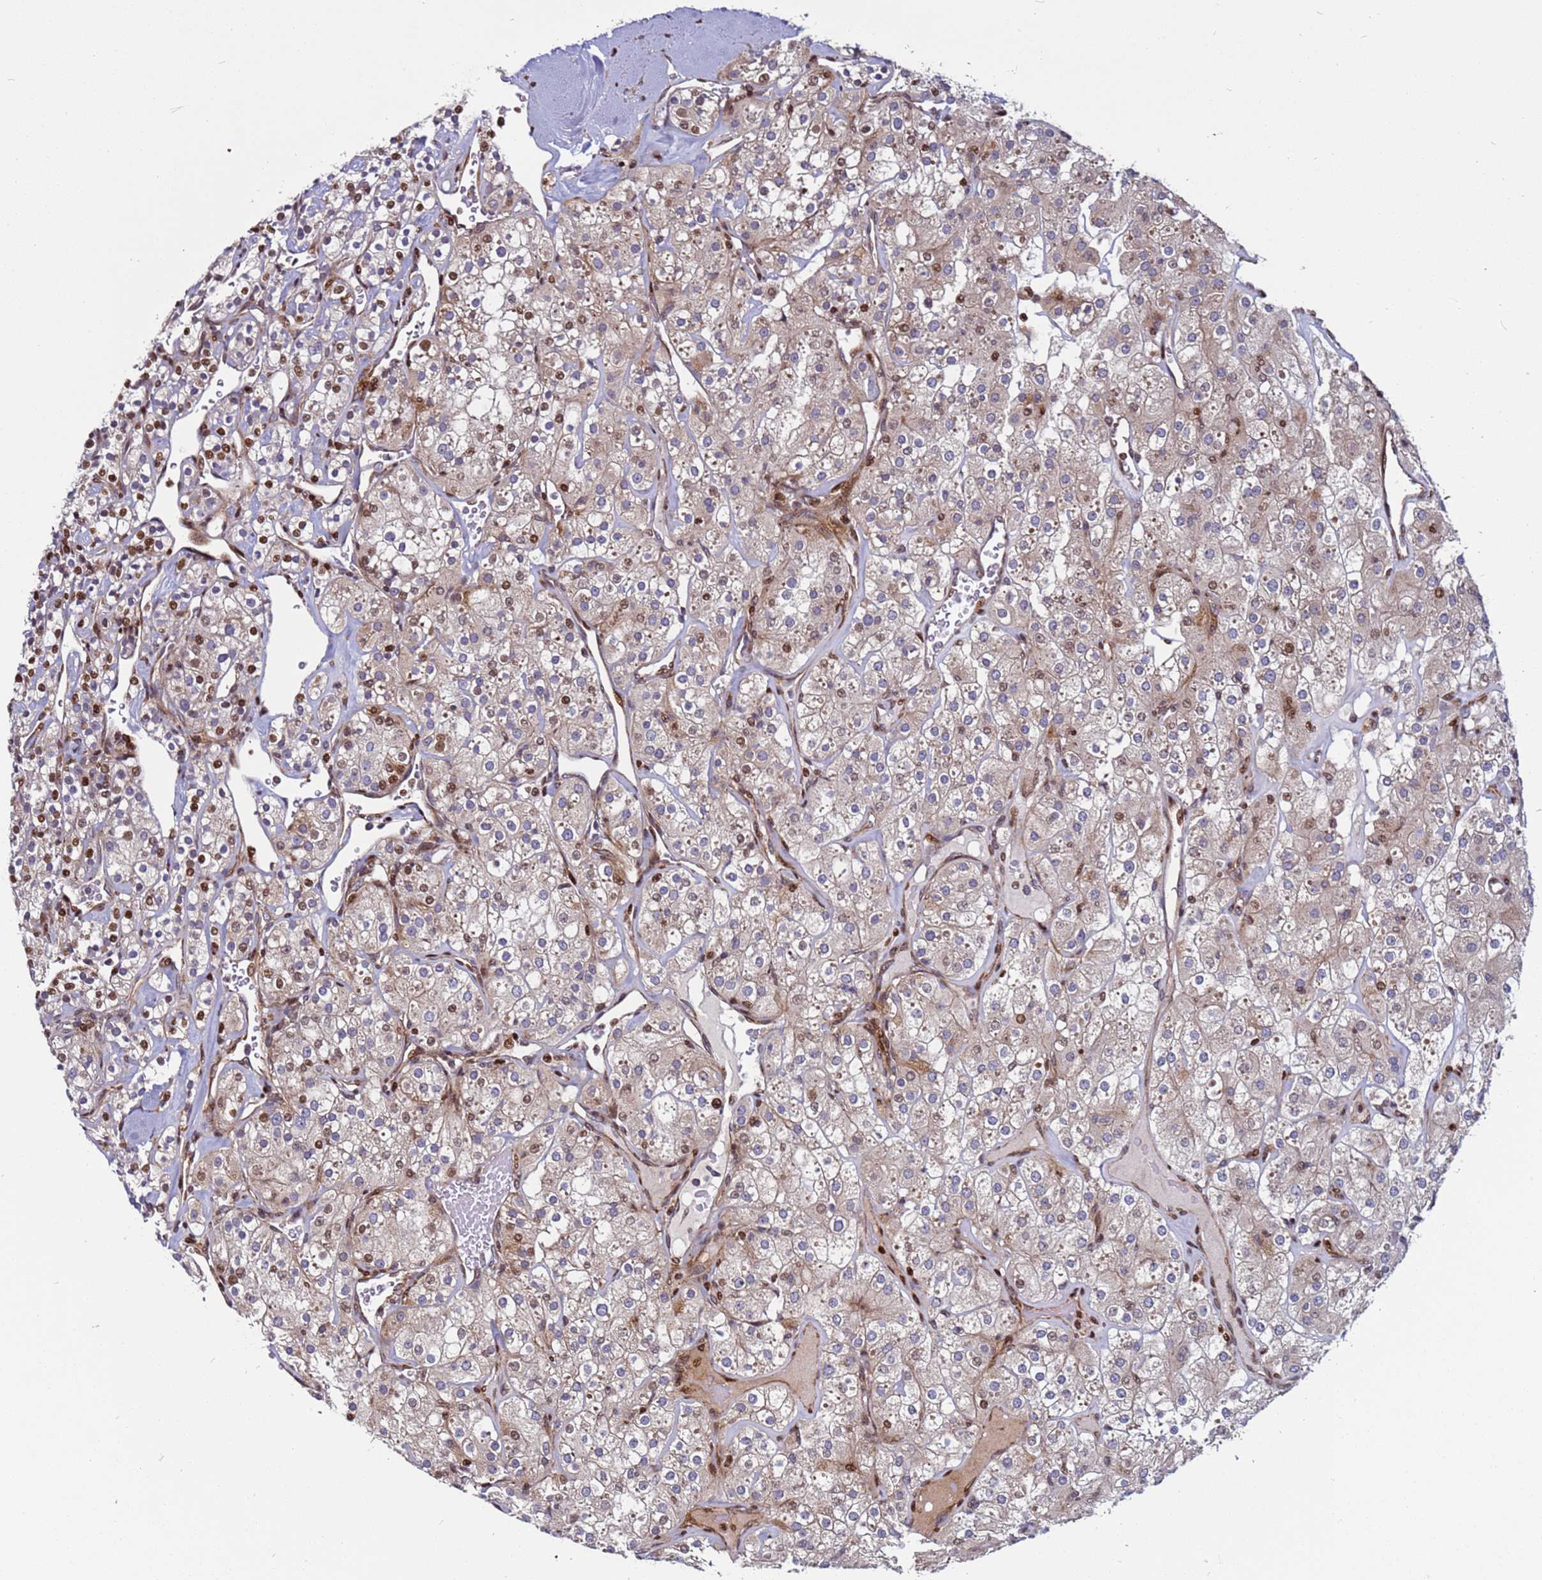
{"staining": {"intensity": "moderate", "quantity": "<25%", "location": "nuclear"}, "tissue": "renal cancer", "cell_type": "Tumor cells", "image_type": "cancer", "snomed": [{"axis": "morphology", "description": "Adenocarcinoma, NOS"}, {"axis": "topography", "description": "Kidney"}], "caption": "Renal adenocarcinoma was stained to show a protein in brown. There is low levels of moderate nuclear expression in approximately <25% of tumor cells.", "gene": "WBP11", "patient": {"sex": "male", "age": 77}}